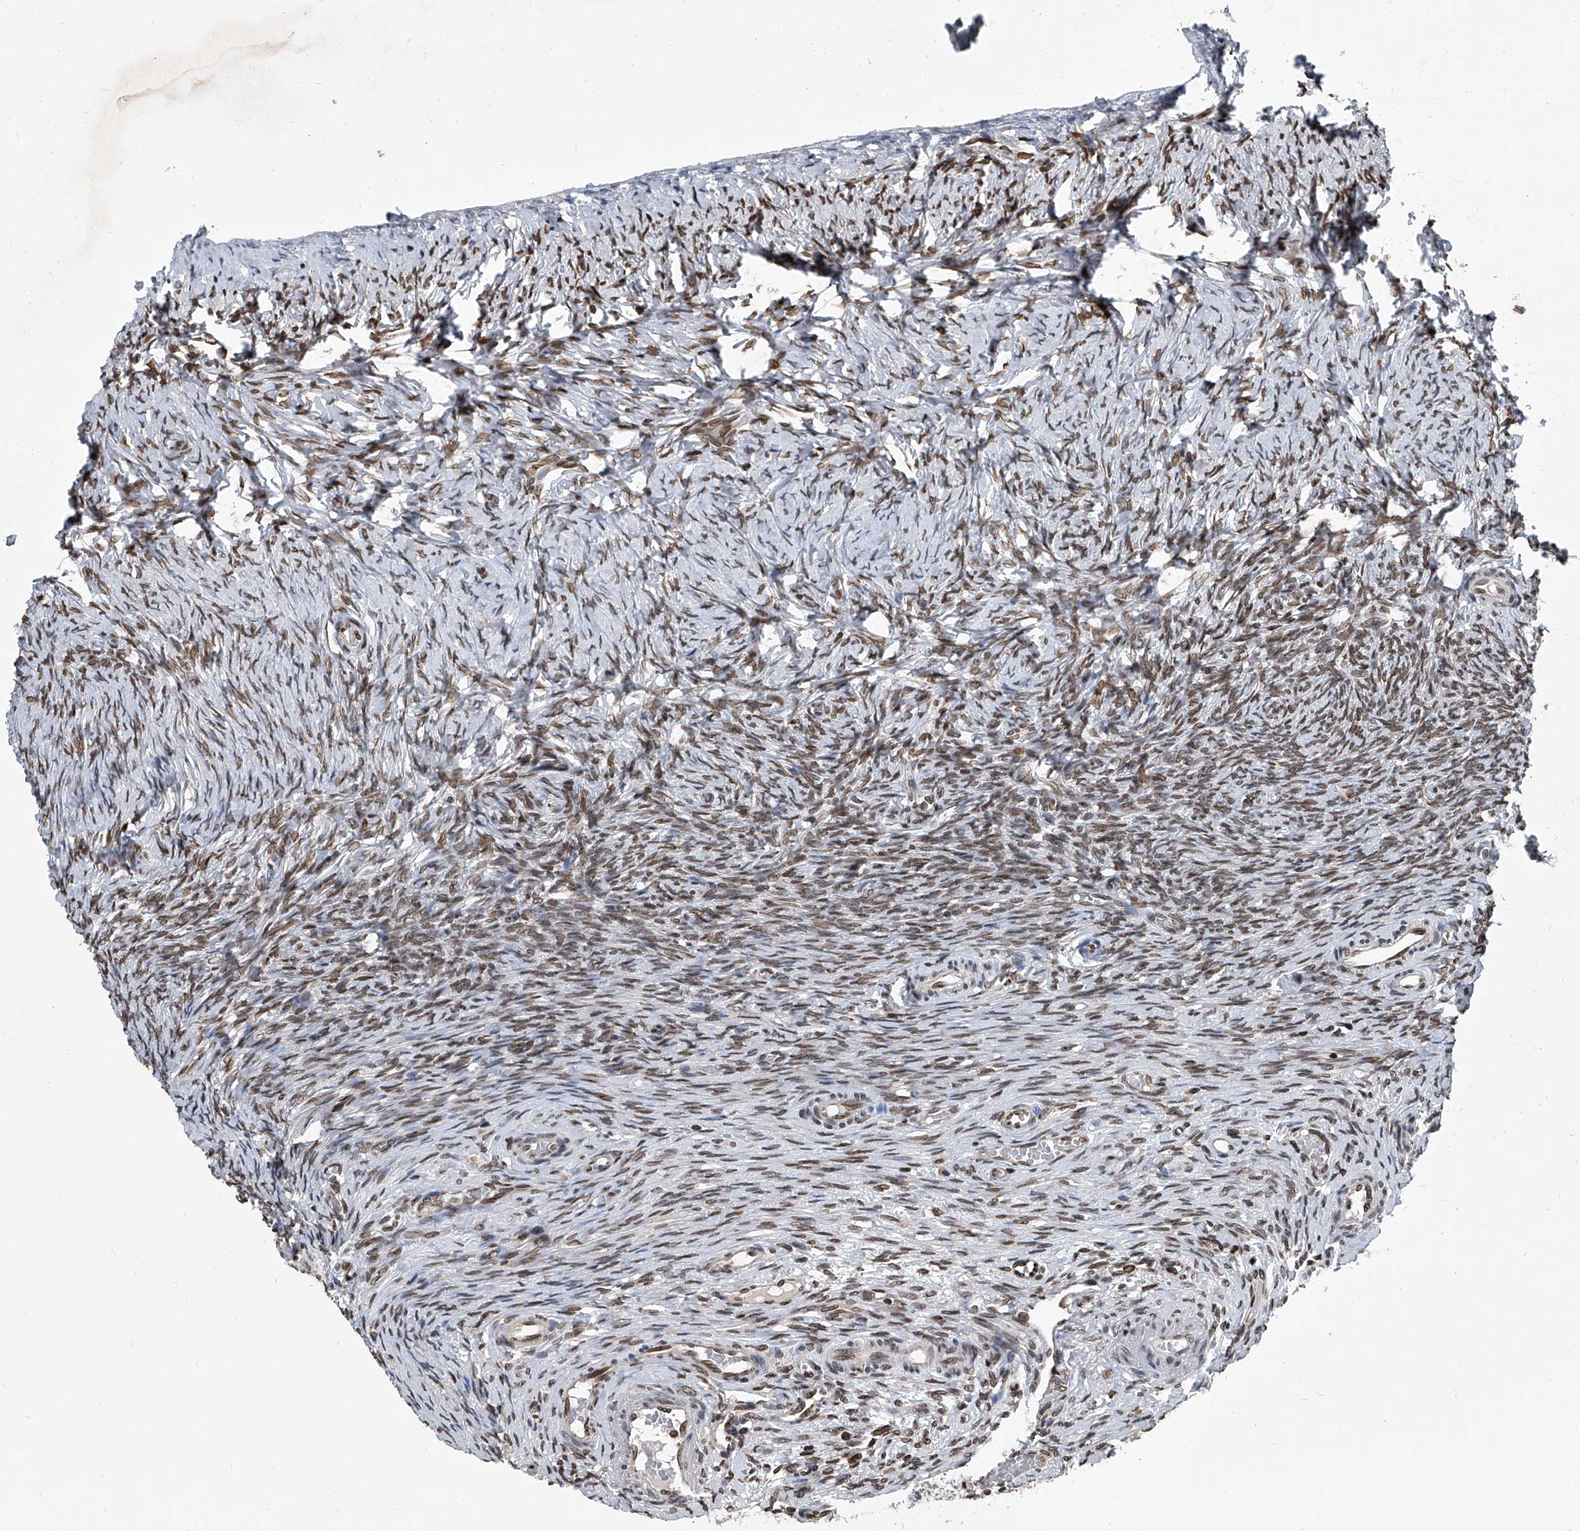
{"staining": {"intensity": "moderate", "quantity": ">75%", "location": "nuclear"}, "tissue": "ovary", "cell_type": "Ovarian stroma cells", "image_type": "normal", "snomed": [{"axis": "morphology", "description": "Adenocarcinoma, NOS"}, {"axis": "topography", "description": "Endometrium"}], "caption": "Protein staining reveals moderate nuclear expression in about >75% of ovarian stroma cells in normal ovary. The protein is shown in brown color, while the nuclei are stained blue.", "gene": "PHF20", "patient": {"sex": "female", "age": 32}}